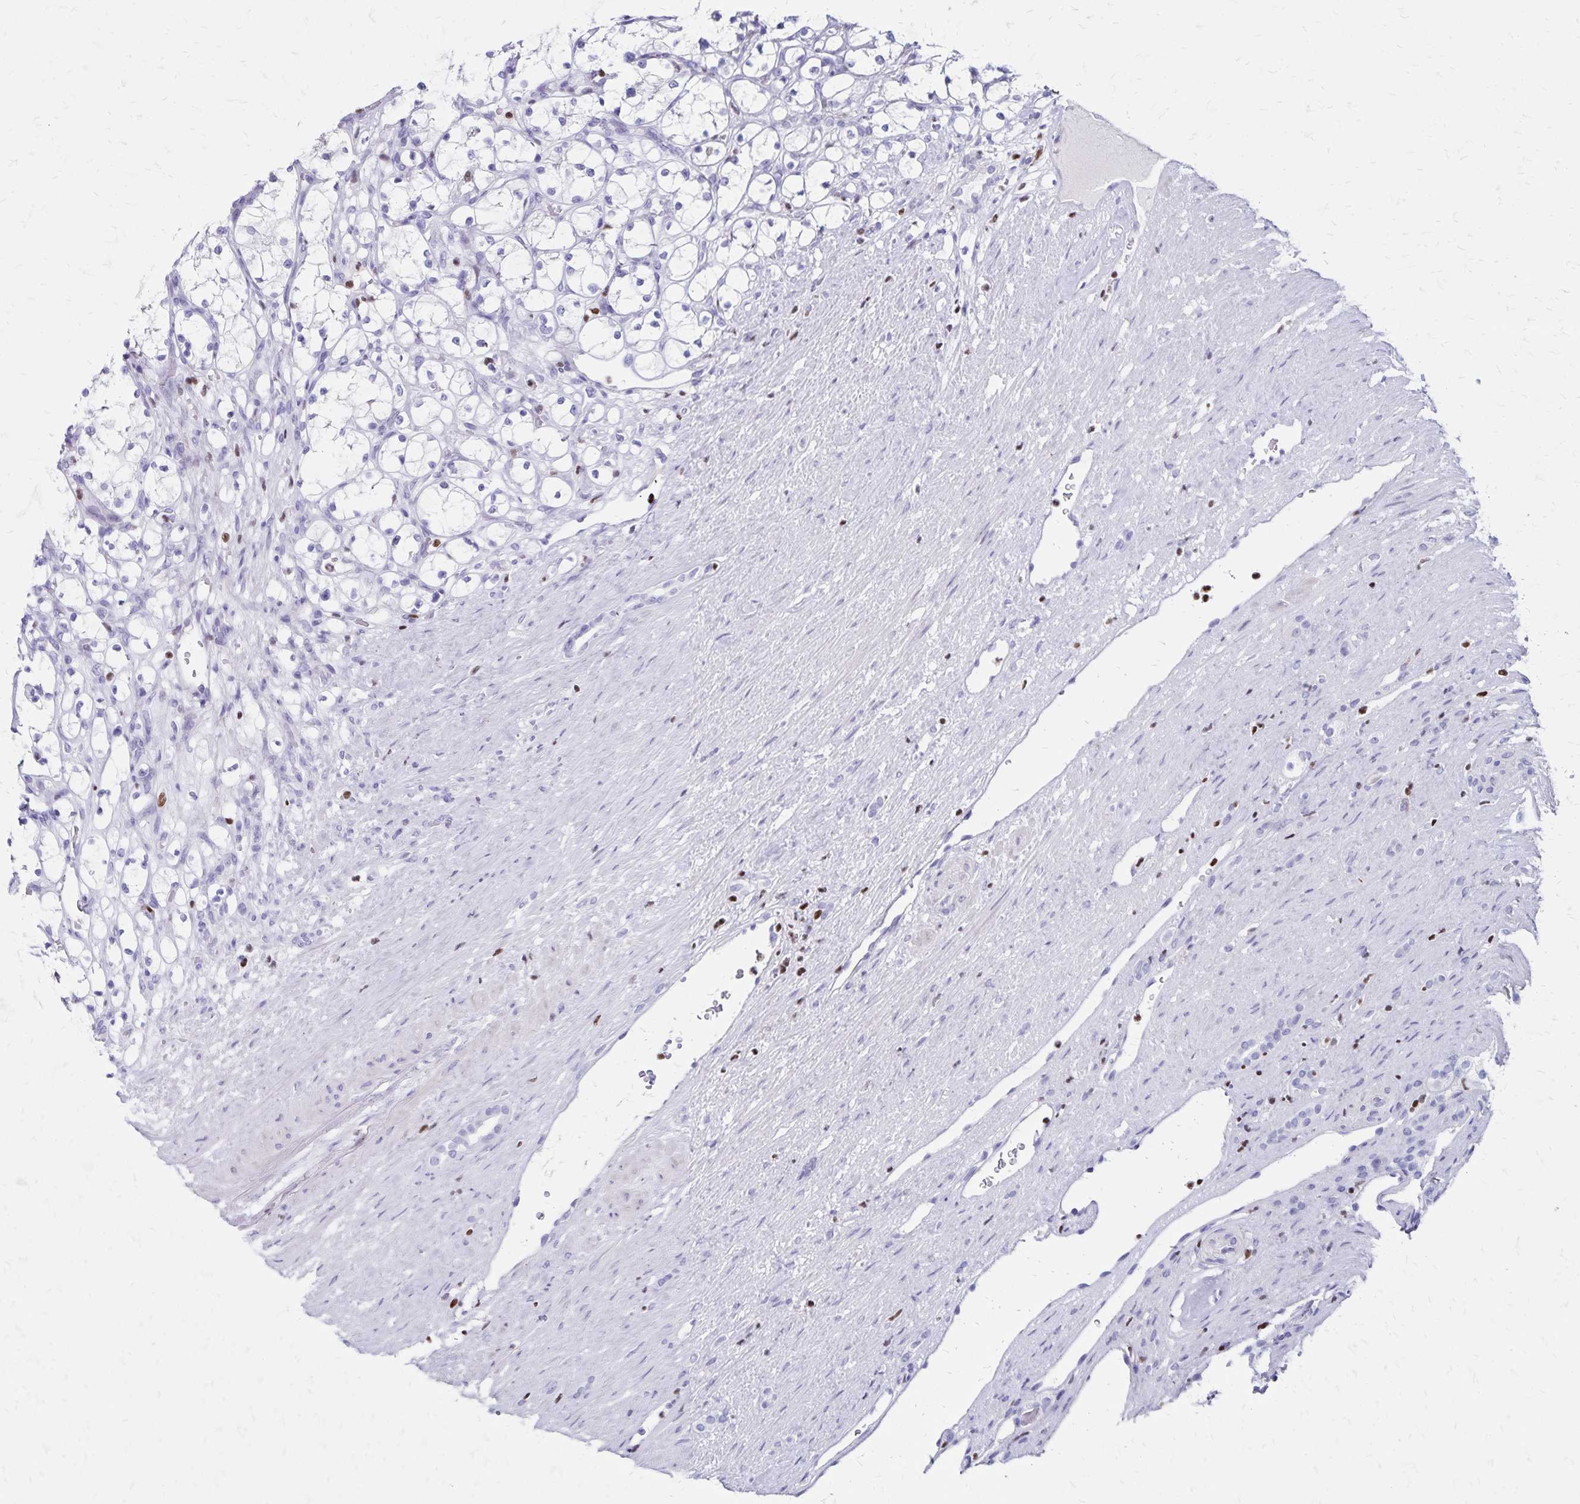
{"staining": {"intensity": "negative", "quantity": "none", "location": "none"}, "tissue": "renal cancer", "cell_type": "Tumor cells", "image_type": "cancer", "snomed": [{"axis": "morphology", "description": "Adenocarcinoma, NOS"}, {"axis": "topography", "description": "Kidney"}], "caption": "High power microscopy photomicrograph of an IHC photomicrograph of renal adenocarcinoma, revealing no significant expression in tumor cells. The staining was performed using DAB to visualize the protein expression in brown, while the nuclei were stained in blue with hematoxylin (Magnification: 20x).", "gene": "IKZF1", "patient": {"sex": "female", "age": 69}}